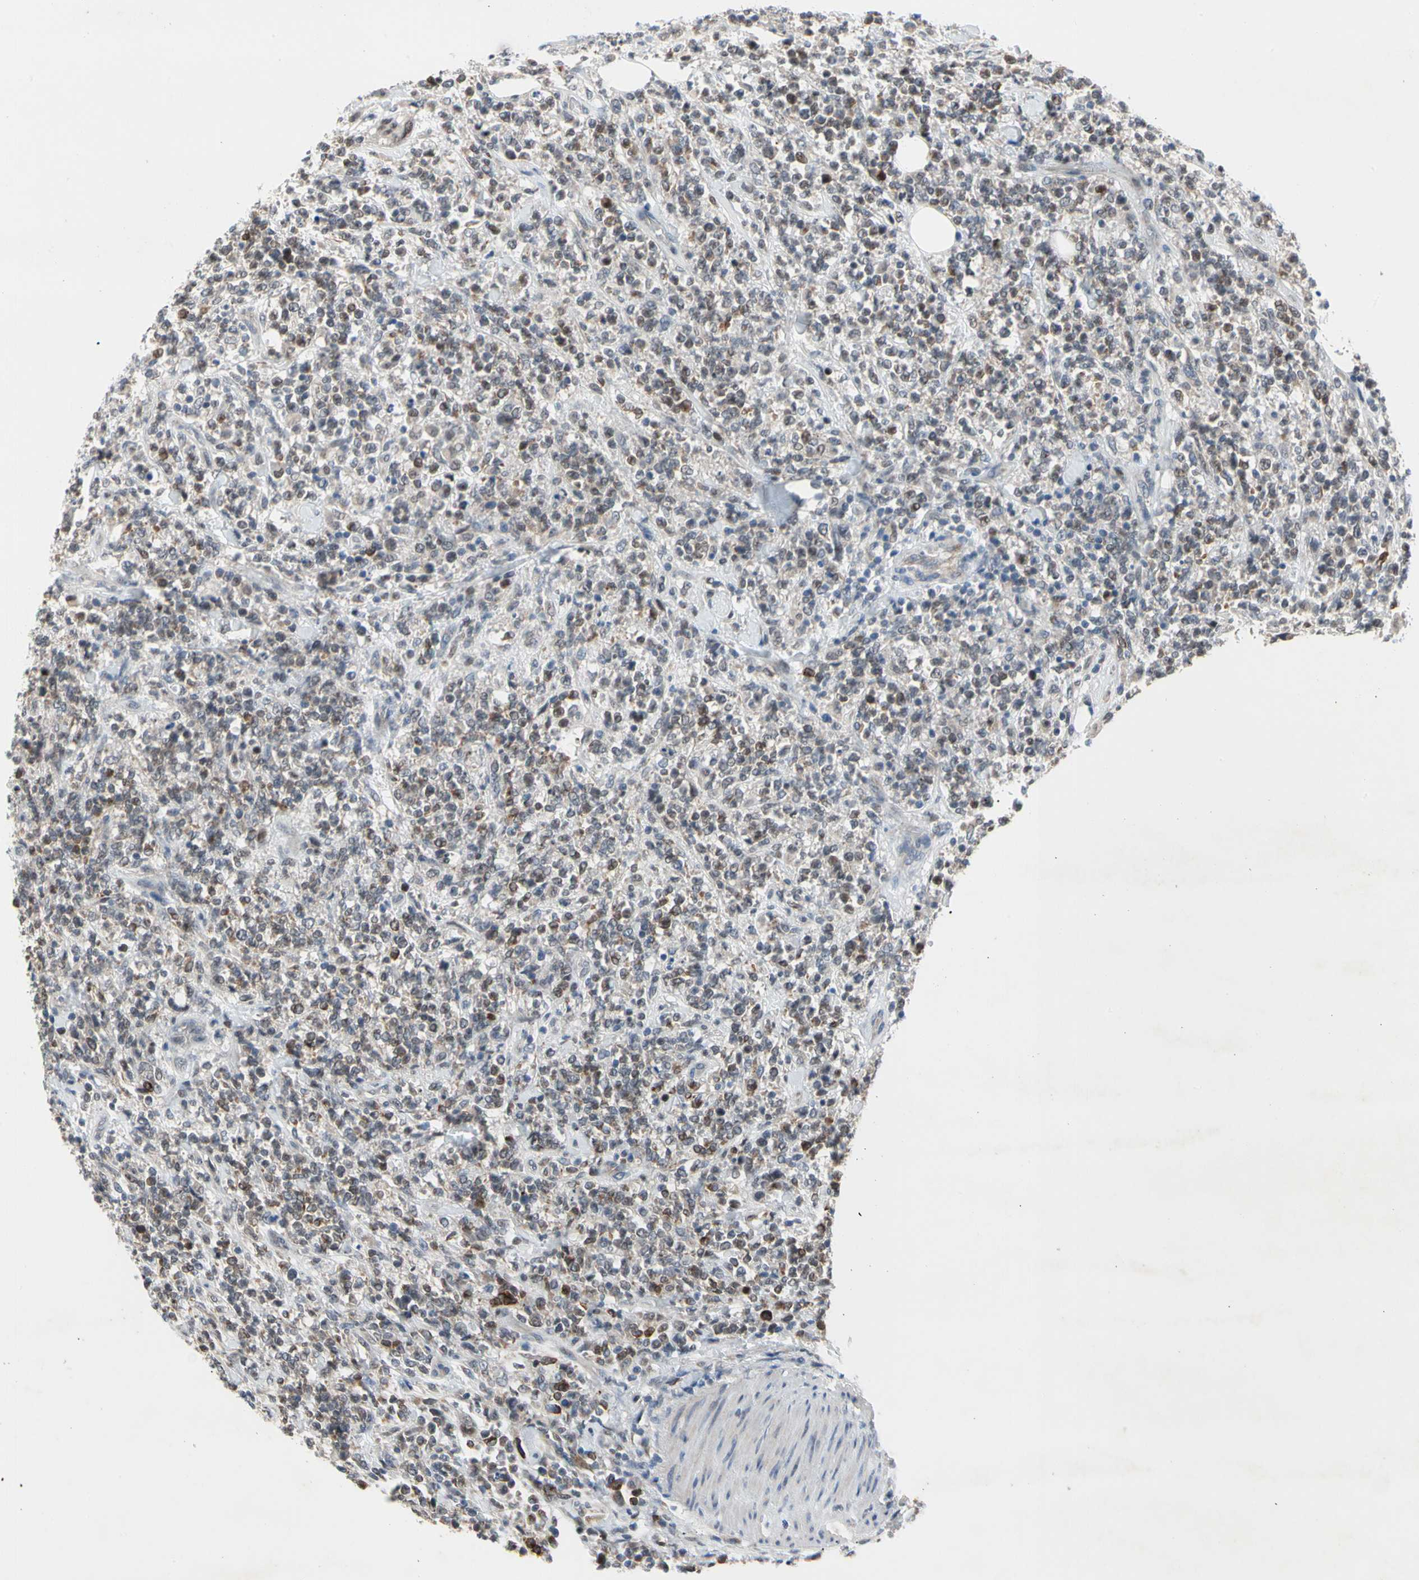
{"staining": {"intensity": "weak", "quantity": "25%-75%", "location": "cytoplasmic/membranous,nuclear"}, "tissue": "lymphoma", "cell_type": "Tumor cells", "image_type": "cancer", "snomed": [{"axis": "morphology", "description": "Malignant lymphoma, non-Hodgkin's type, High grade"}, {"axis": "topography", "description": "Soft tissue"}], "caption": "Brown immunohistochemical staining in human high-grade malignant lymphoma, non-Hodgkin's type shows weak cytoplasmic/membranous and nuclear expression in approximately 25%-75% of tumor cells. (IHC, brightfield microscopy, high magnification).", "gene": "MARK1", "patient": {"sex": "male", "age": 18}}